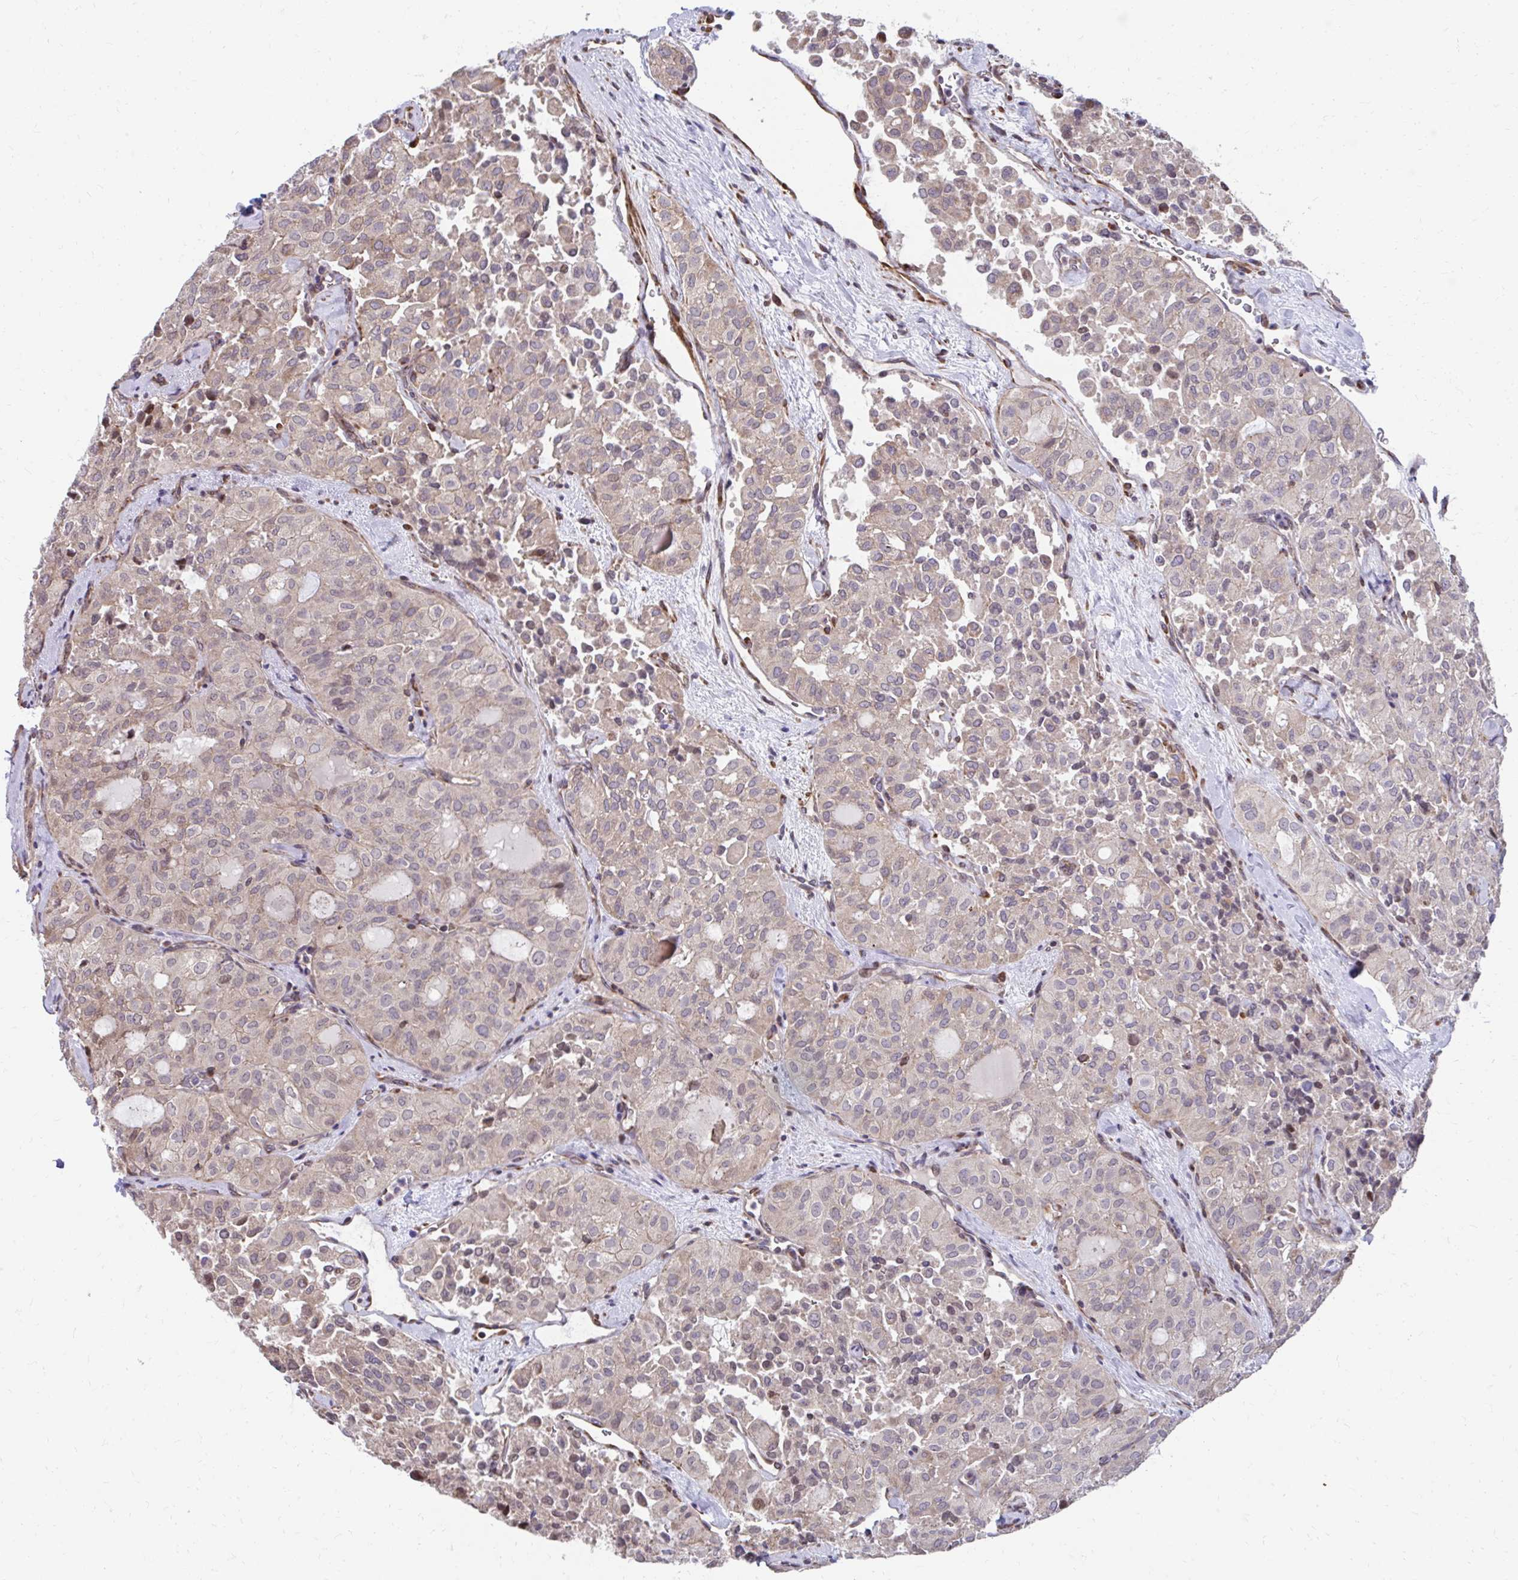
{"staining": {"intensity": "weak", "quantity": "25%-75%", "location": "cytoplasmic/membranous"}, "tissue": "thyroid cancer", "cell_type": "Tumor cells", "image_type": "cancer", "snomed": [{"axis": "morphology", "description": "Follicular adenoma carcinoma, NOS"}, {"axis": "topography", "description": "Thyroid gland"}], "caption": "Follicular adenoma carcinoma (thyroid) stained with a brown dye demonstrates weak cytoplasmic/membranous positive staining in about 25%-75% of tumor cells.", "gene": "ZNF778", "patient": {"sex": "male", "age": 75}}